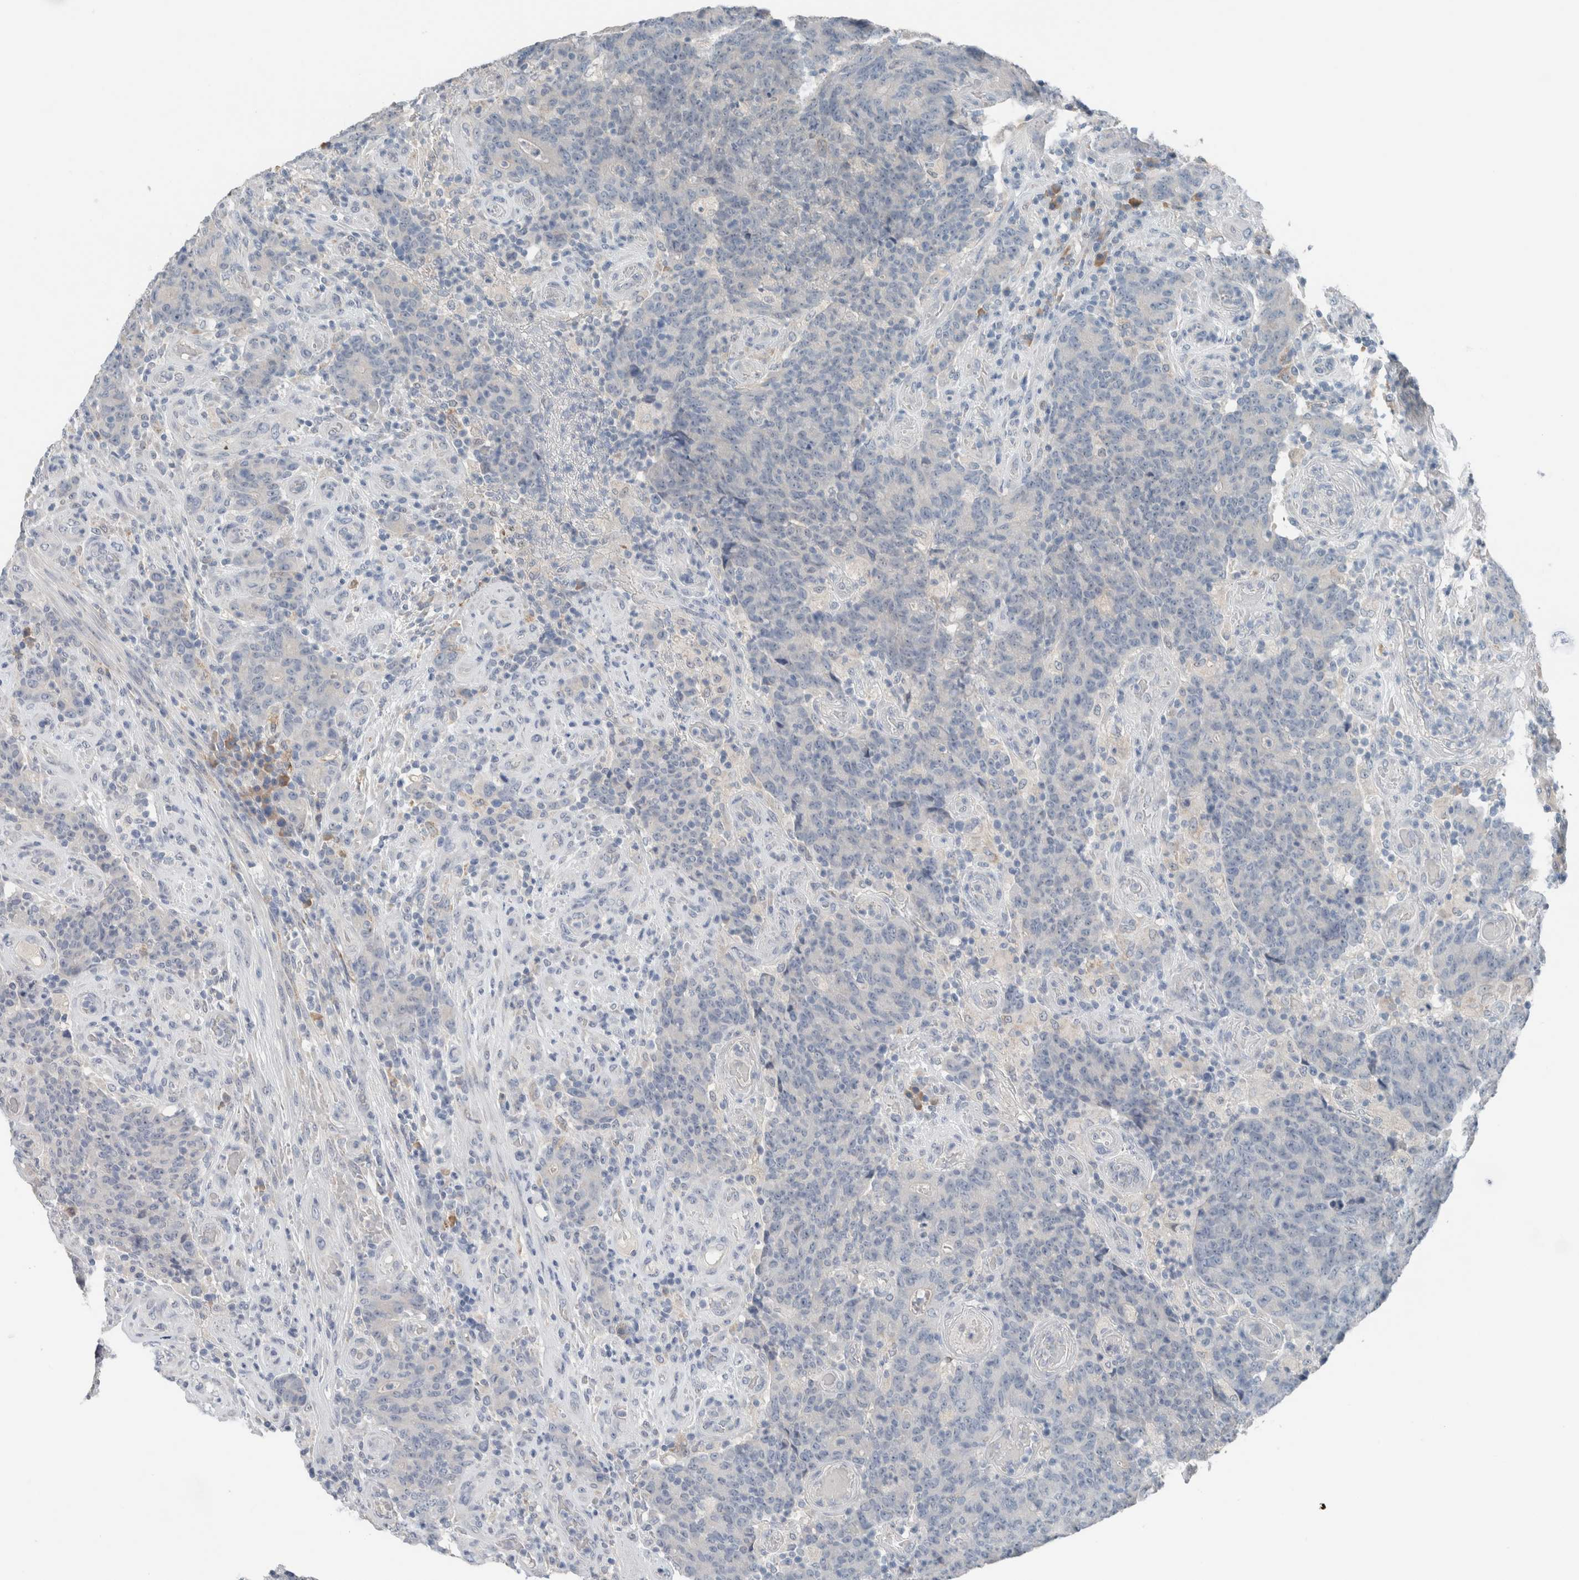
{"staining": {"intensity": "negative", "quantity": "none", "location": "none"}, "tissue": "colorectal cancer", "cell_type": "Tumor cells", "image_type": "cancer", "snomed": [{"axis": "morphology", "description": "Normal tissue, NOS"}, {"axis": "morphology", "description": "Adenocarcinoma, NOS"}, {"axis": "topography", "description": "Colon"}], "caption": "DAB (3,3'-diaminobenzidine) immunohistochemical staining of colorectal cancer (adenocarcinoma) exhibits no significant expression in tumor cells.", "gene": "DUOX1", "patient": {"sex": "female", "age": 75}}